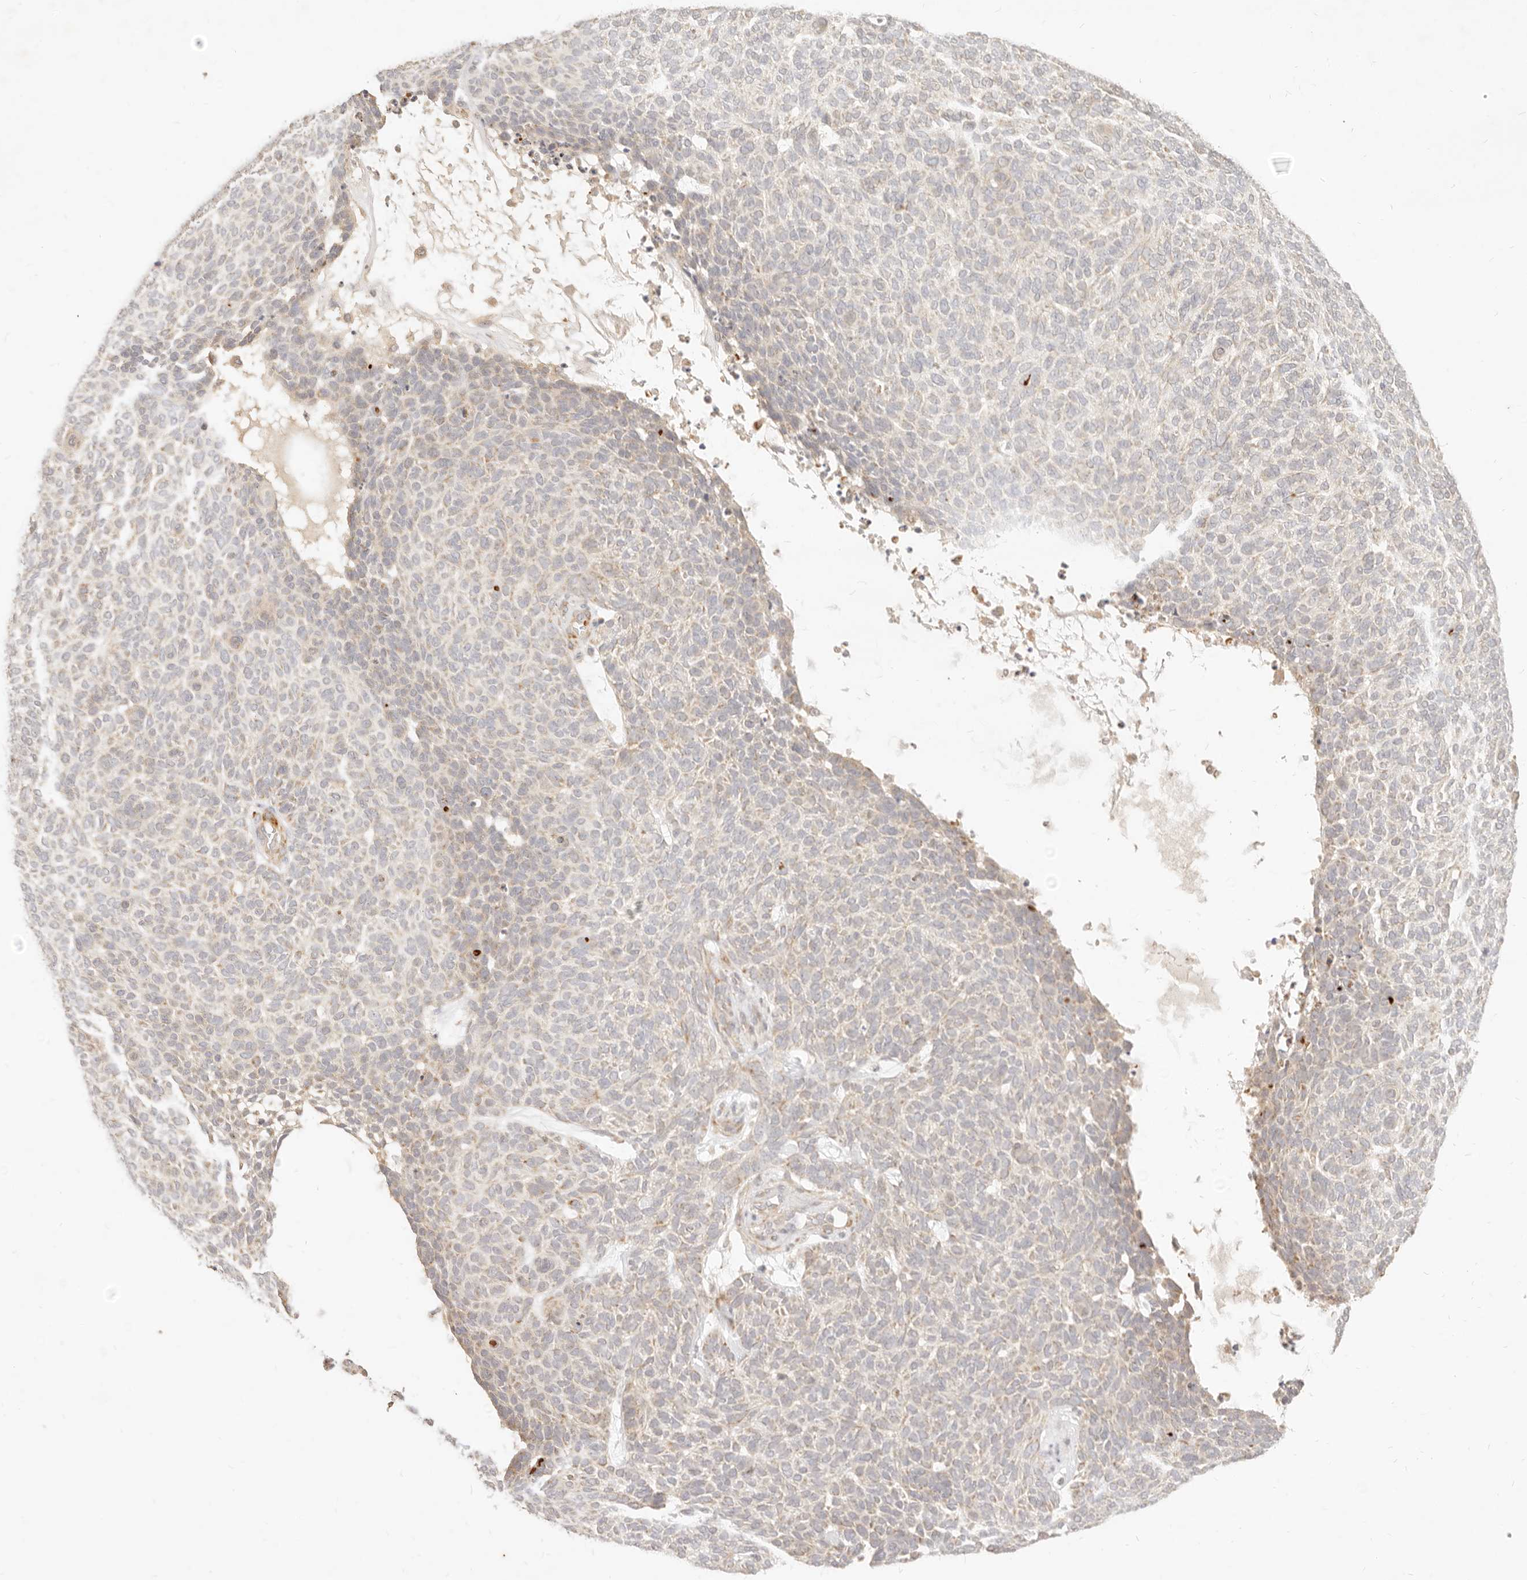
{"staining": {"intensity": "weak", "quantity": "<25%", "location": "cytoplasmic/membranous"}, "tissue": "skin cancer", "cell_type": "Tumor cells", "image_type": "cancer", "snomed": [{"axis": "morphology", "description": "Squamous cell carcinoma, NOS"}, {"axis": "topography", "description": "Skin"}], "caption": "This is an IHC micrograph of skin cancer. There is no staining in tumor cells.", "gene": "RUBCNL", "patient": {"sex": "female", "age": 90}}